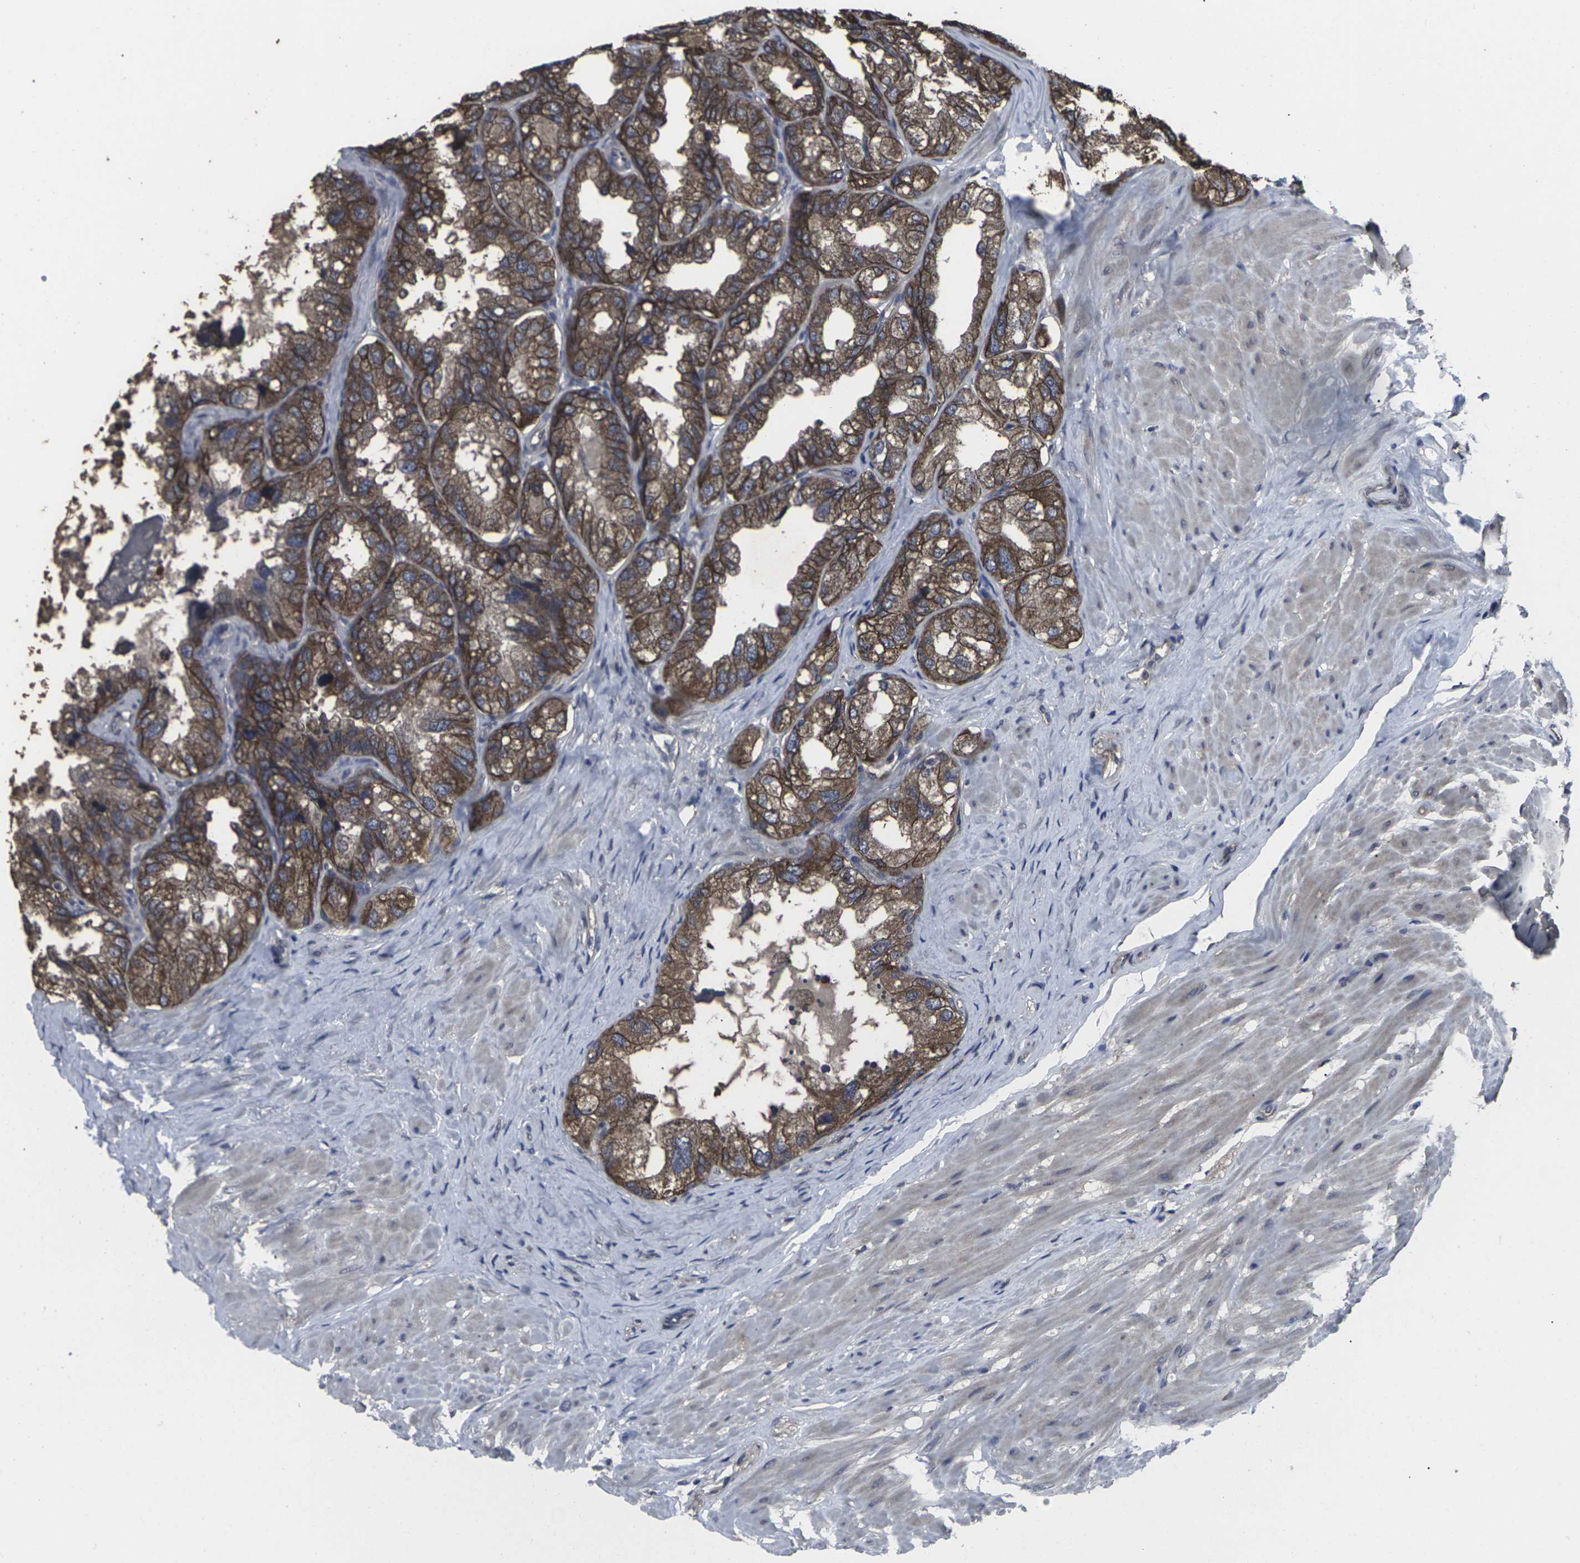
{"staining": {"intensity": "strong", "quantity": ">75%", "location": "cytoplasmic/membranous"}, "tissue": "seminal vesicle", "cell_type": "Glandular cells", "image_type": "normal", "snomed": [{"axis": "morphology", "description": "Normal tissue, NOS"}, {"axis": "topography", "description": "Seminal veicle"}], "caption": "IHC (DAB) staining of normal seminal vesicle shows strong cytoplasmic/membranous protein expression in approximately >75% of glandular cells. (DAB IHC with brightfield microscopy, high magnification).", "gene": "MAPKAPK2", "patient": {"sex": "male", "age": 68}}